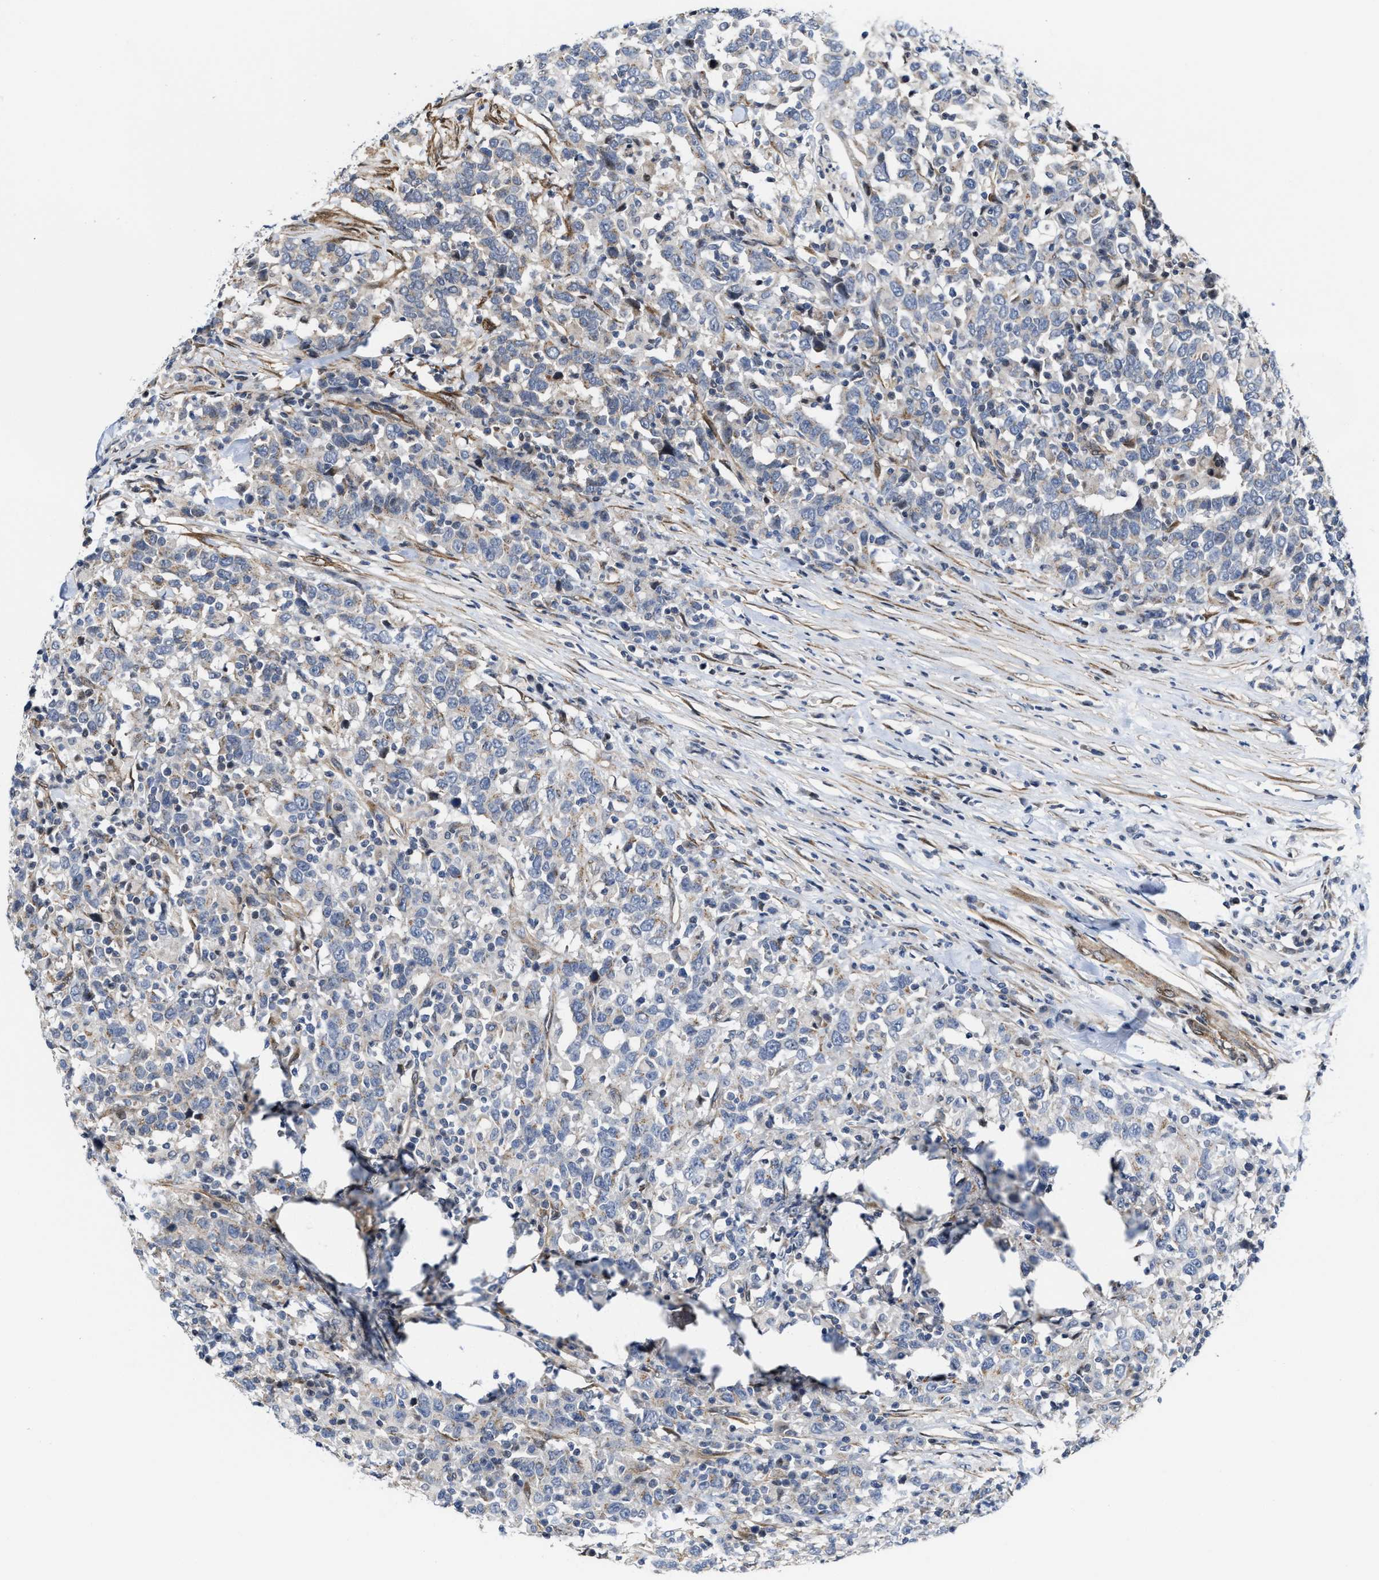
{"staining": {"intensity": "negative", "quantity": "none", "location": "none"}, "tissue": "urothelial cancer", "cell_type": "Tumor cells", "image_type": "cancer", "snomed": [{"axis": "morphology", "description": "Urothelial carcinoma, High grade"}, {"axis": "topography", "description": "Urinary bladder"}], "caption": "Urothelial carcinoma (high-grade) was stained to show a protein in brown. There is no significant positivity in tumor cells.", "gene": "TGFB1I1", "patient": {"sex": "male", "age": 61}}